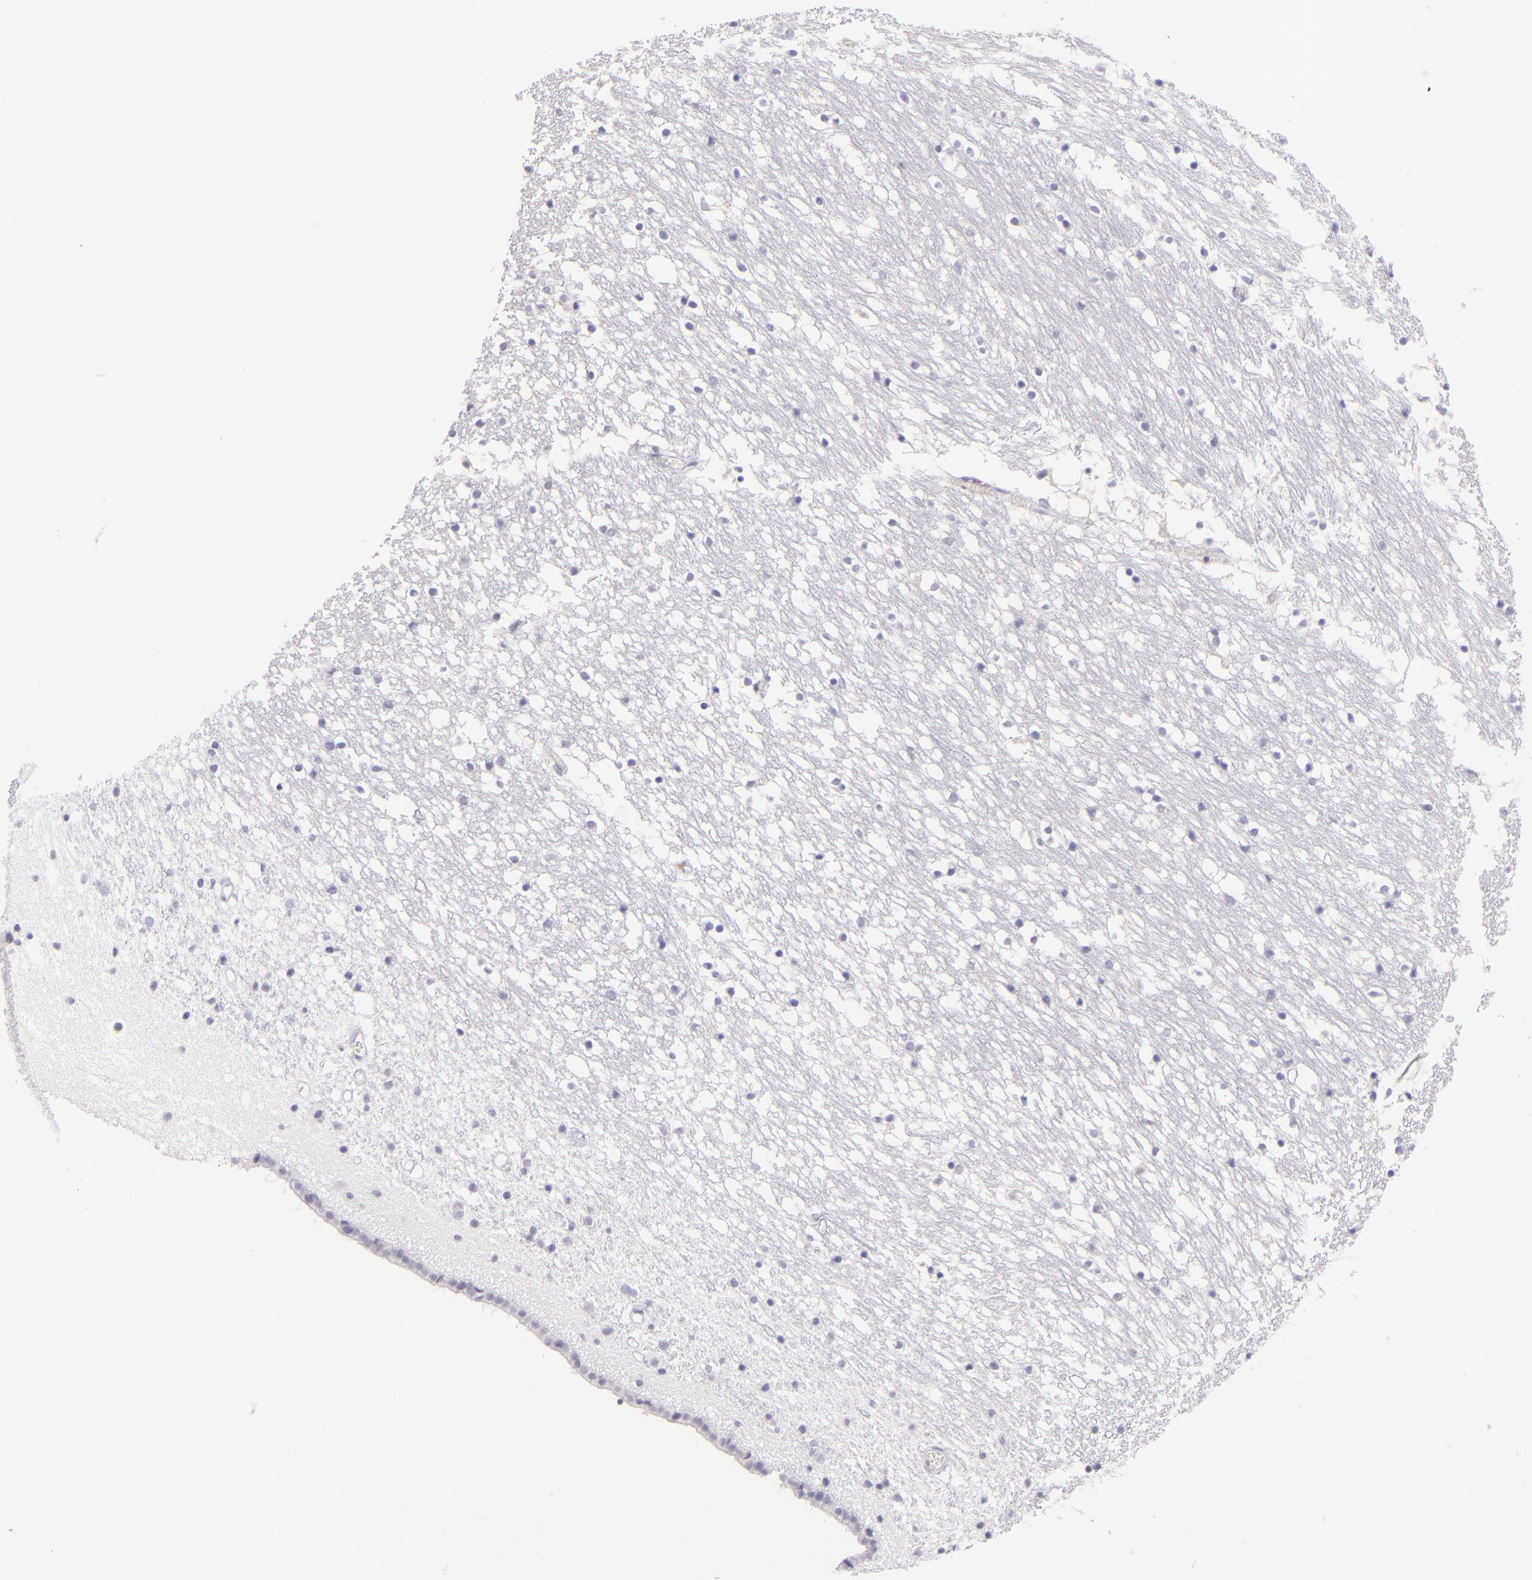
{"staining": {"intensity": "negative", "quantity": "none", "location": "none"}, "tissue": "caudate", "cell_type": "Glial cells", "image_type": "normal", "snomed": [{"axis": "morphology", "description": "Normal tissue, NOS"}, {"axis": "topography", "description": "Lateral ventricle wall"}], "caption": "DAB (3,3'-diaminobenzidine) immunohistochemical staining of unremarkable human caudate displays no significant positivity in glial cells.", "gene": "IL2RA", "patient": {"sex": "male", "age": 45}}